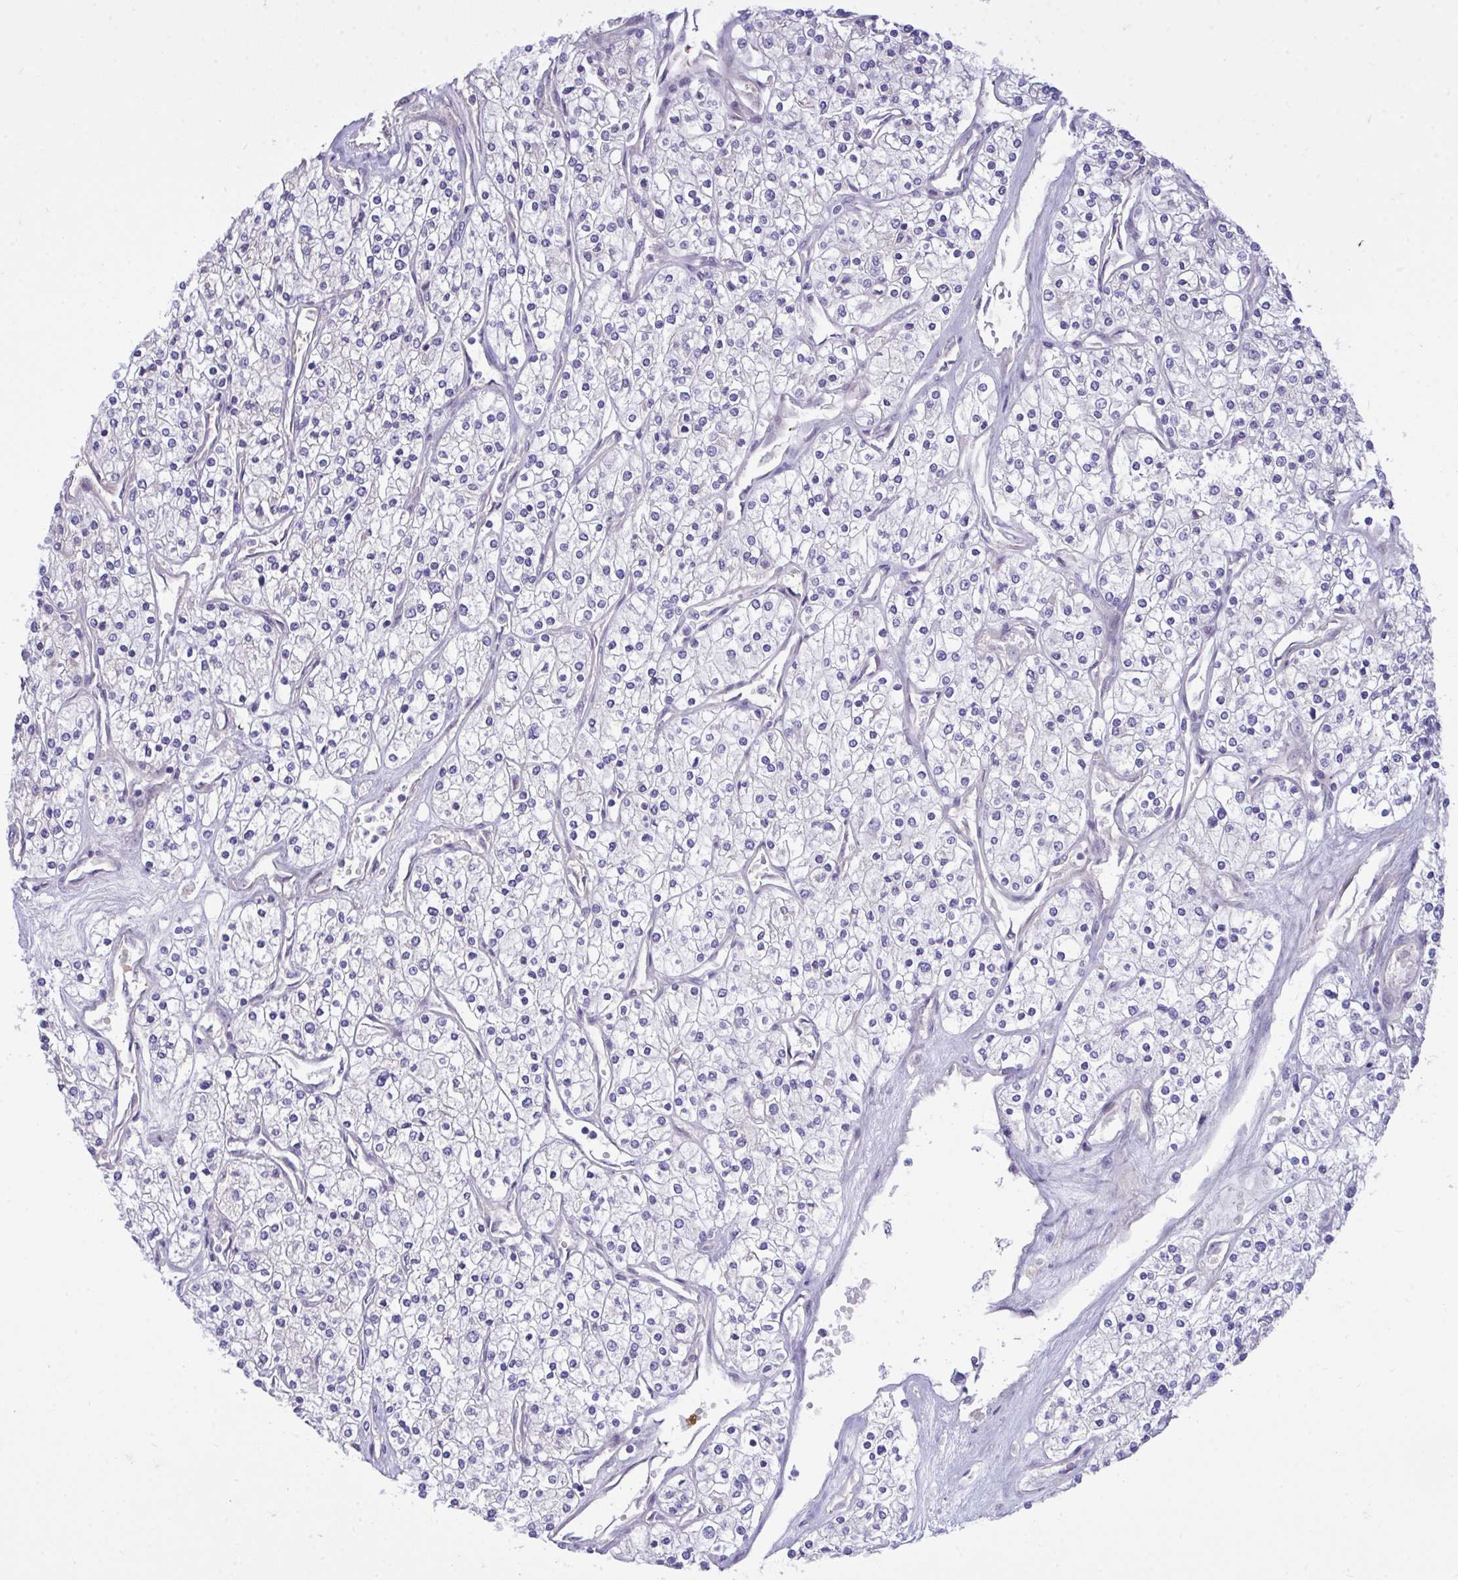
{"staining": {"intensity": "negative", "quantity": "none", "location": "none"}, "tissue": "renal cancer", "cell_type": "Tumor cells", "image_type": "cancer", "snomed": [{"axis": "morphology", "description": "Adenocarcinoma, NOS"}, {"axis": "topography", "description": "Kidney"}], "caption": "Immunohistochemistry (IHC) photomicrograph of human adenocarcinoma (renal) stained for a protein (brown), which shows no positivity in tumor cells.", "gene": "HMBOX1", "patient": {"sex": "male", "age": 80}}